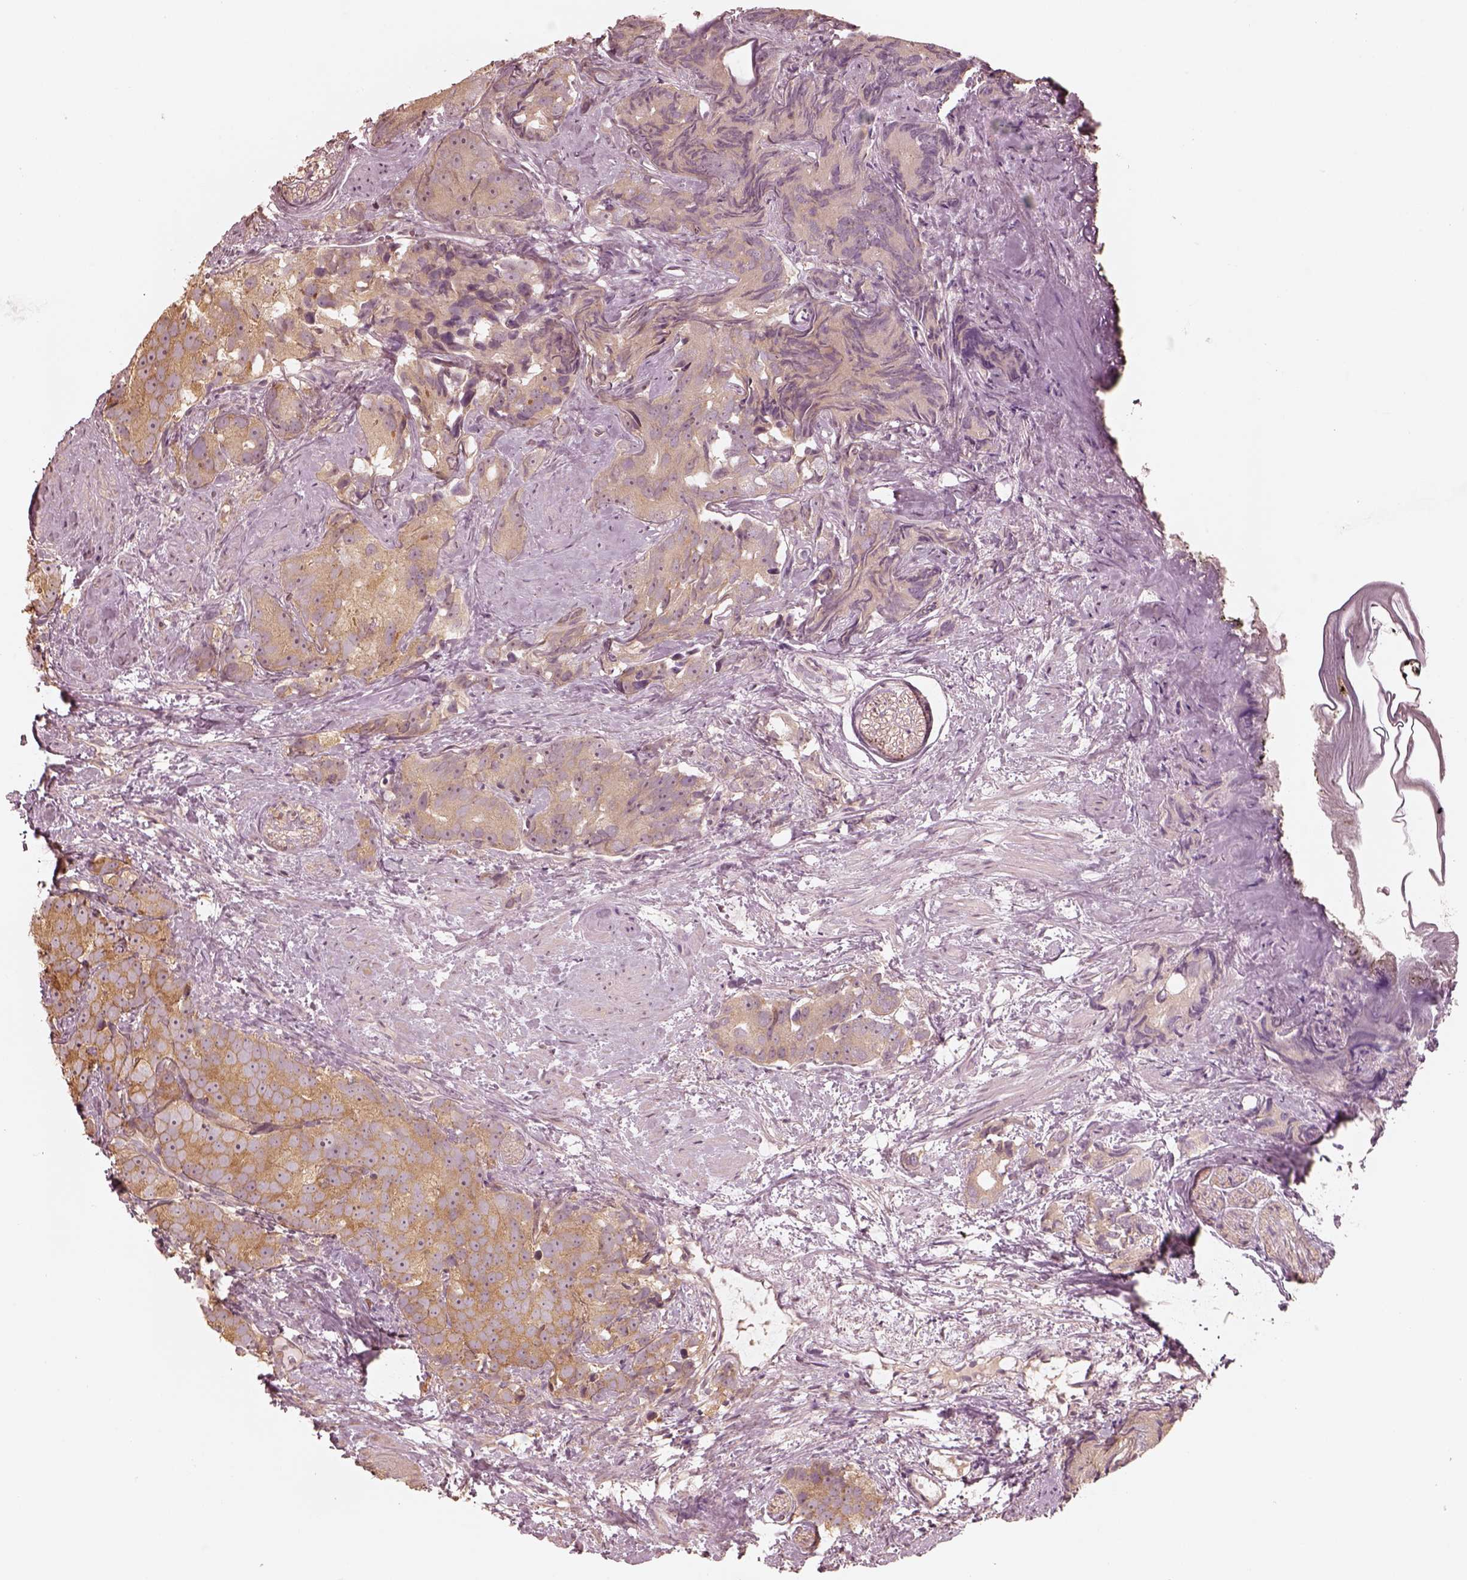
{"staining": {"intensity": "weak", "quantity": ">75%", "location": "cytoplasmic/membranous"}, "tissue": "prostate cancer", "cell_type": "Tumor cells", "image_type": "cancer", "snomed": [{"axis": "morphology", "description": "Adenocarcinoma, High grade"}, {"axis": "topography", "description": "Prostate"}], "caption": "Human adenocarcinoma (high-grade) (prostate) stained with a protein marker shows weak staining in tumor cells.", "gene": "KIF5C", "patient": {"sex": "male", "age": 90}}